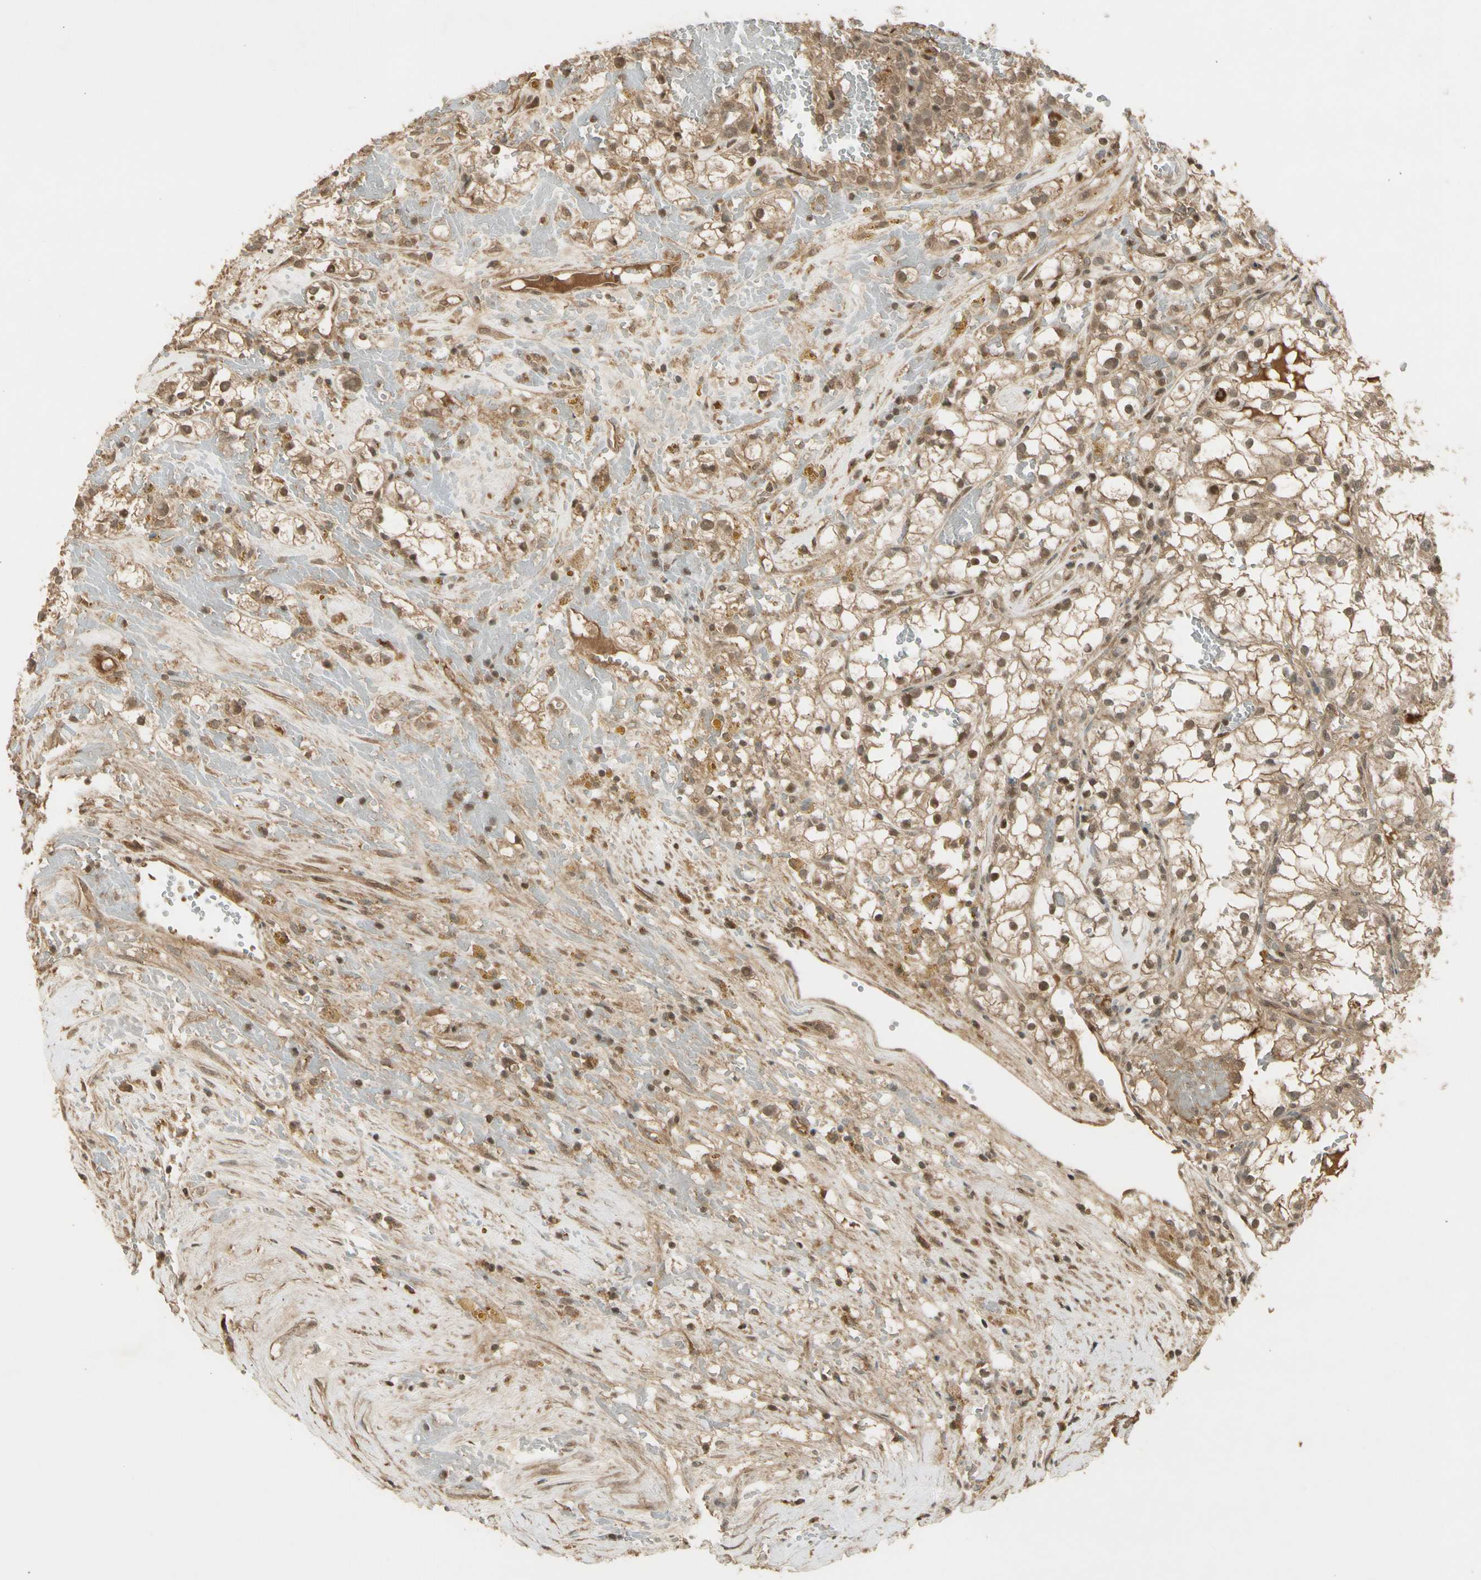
{"staining": {"intensity": "moderate", "quantity": ">75%", "location": "cytoplasmic/membranous,nuclear"}, "tissue": "renal cancer", "cell_type": "Tumor cells", "image_type": "cancer", "snomed": [{"axis": "morphology", "description": "Adenocarcinoma, NOS"}, {"axis": "topography", "description": "Kidney"}], "caption": "This micrograph shows renal cancer (adenocarcinoma) stained with immunohistochemistry to label a protein in brown. The cytoplasmic/membranous and nuclear of tumor cells show moderate positivity for the protein. Nuclei are counter-stained blue.", "gene": "GMEB2", "patient": {"sex": "male", "age": 56}}